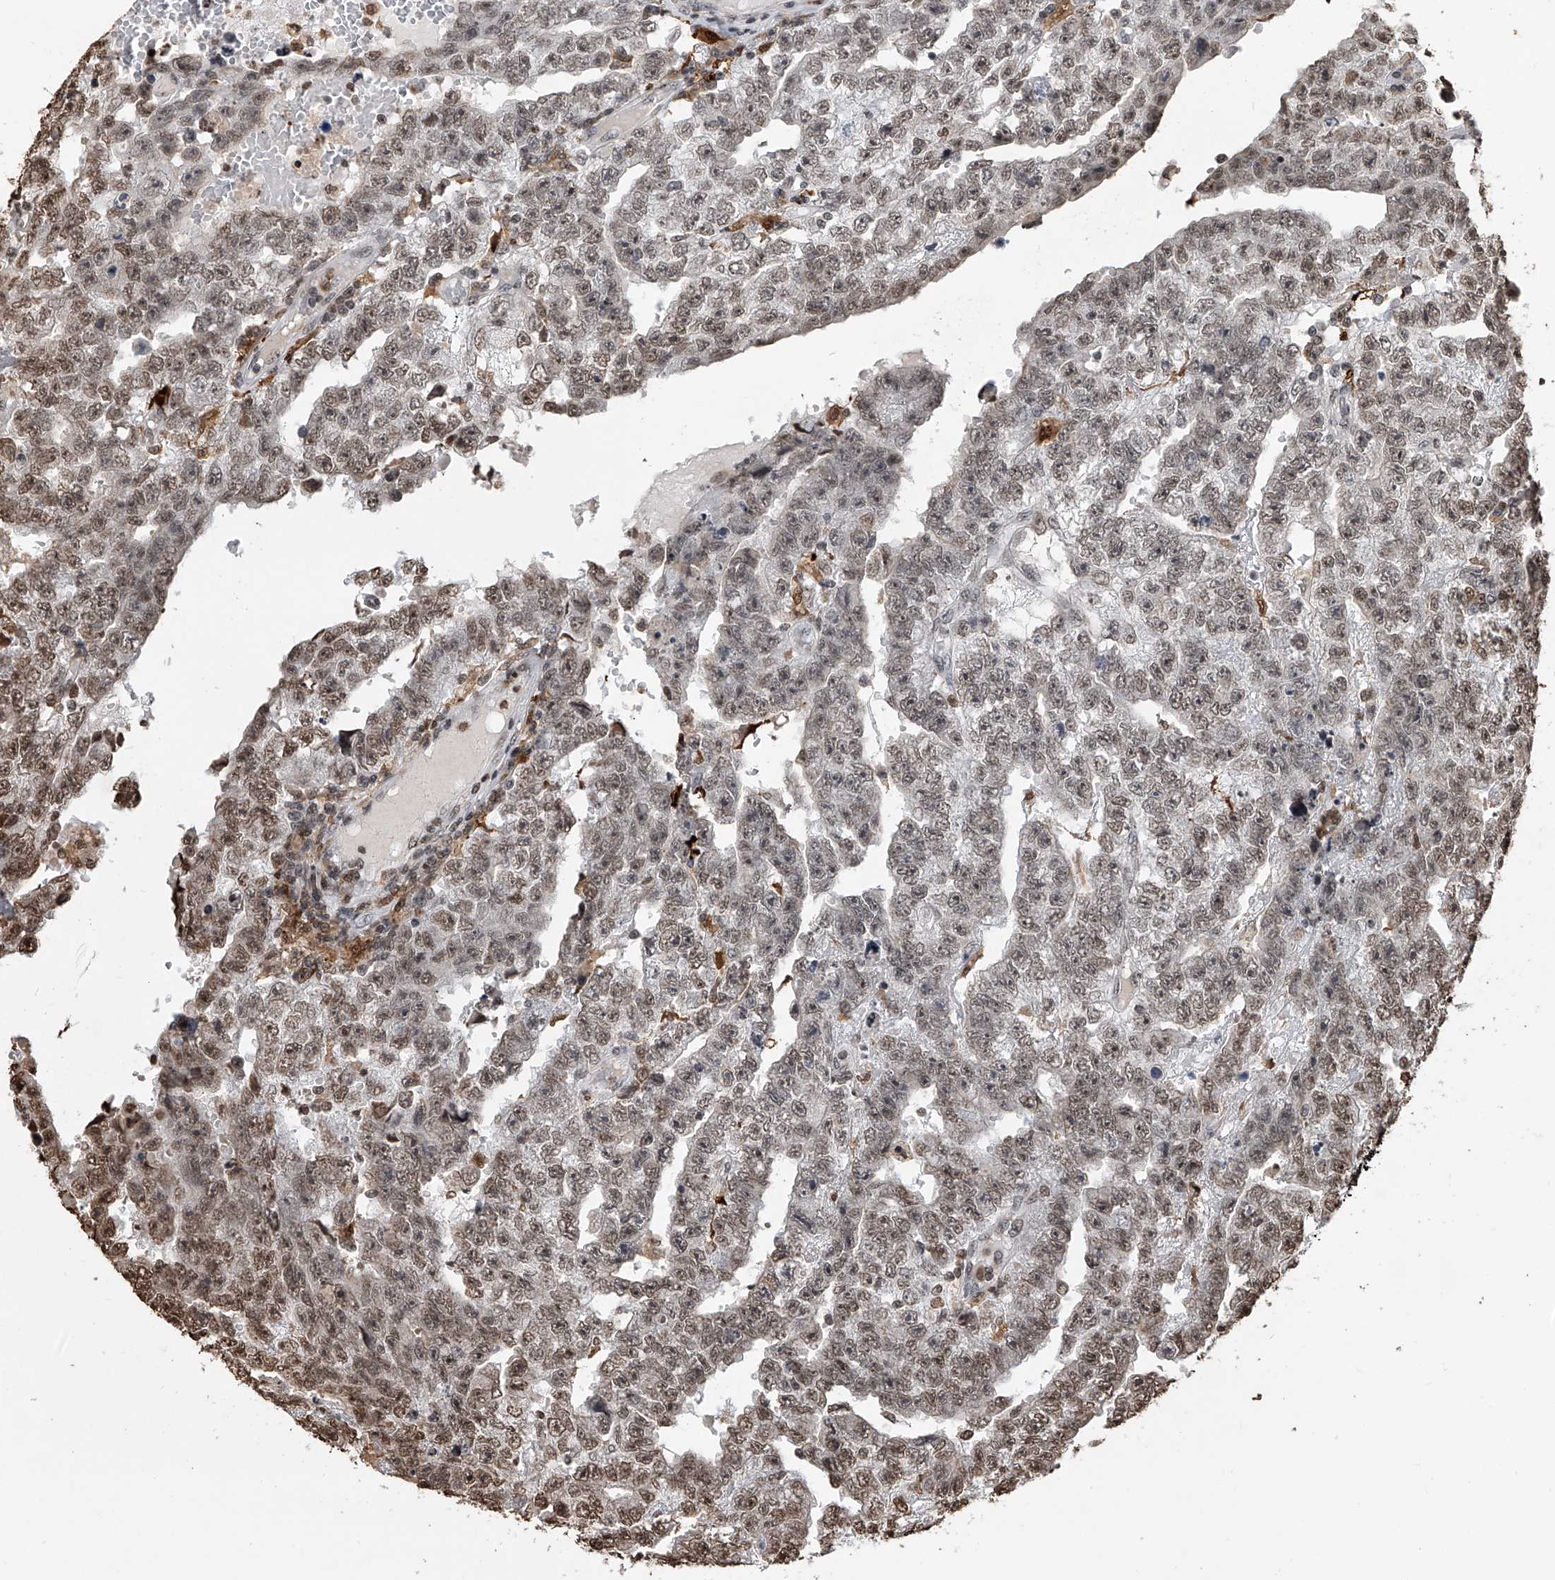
{"staining": {"intensity": "moderate", "quantity": "<25%", "location": "nuclear"}, "tissue": "testis cancer", "cell_type": "Tumor cells", "image_type": "cancer", "snomed": [{"axis": "morphology", "description": "Carcinoma, Embryonal, NOS"}, {"axis": "topography", "description": "Testis"}], "caption": "Immunohistochemistry image of testis embryonal carcinoma stained for a protein (brown), which reveals low levels of moderate nuclear staining in approximately <25% of tumor cells.", "gene": "CFAP410", "patient": {"sex": "male", "age": 25}}